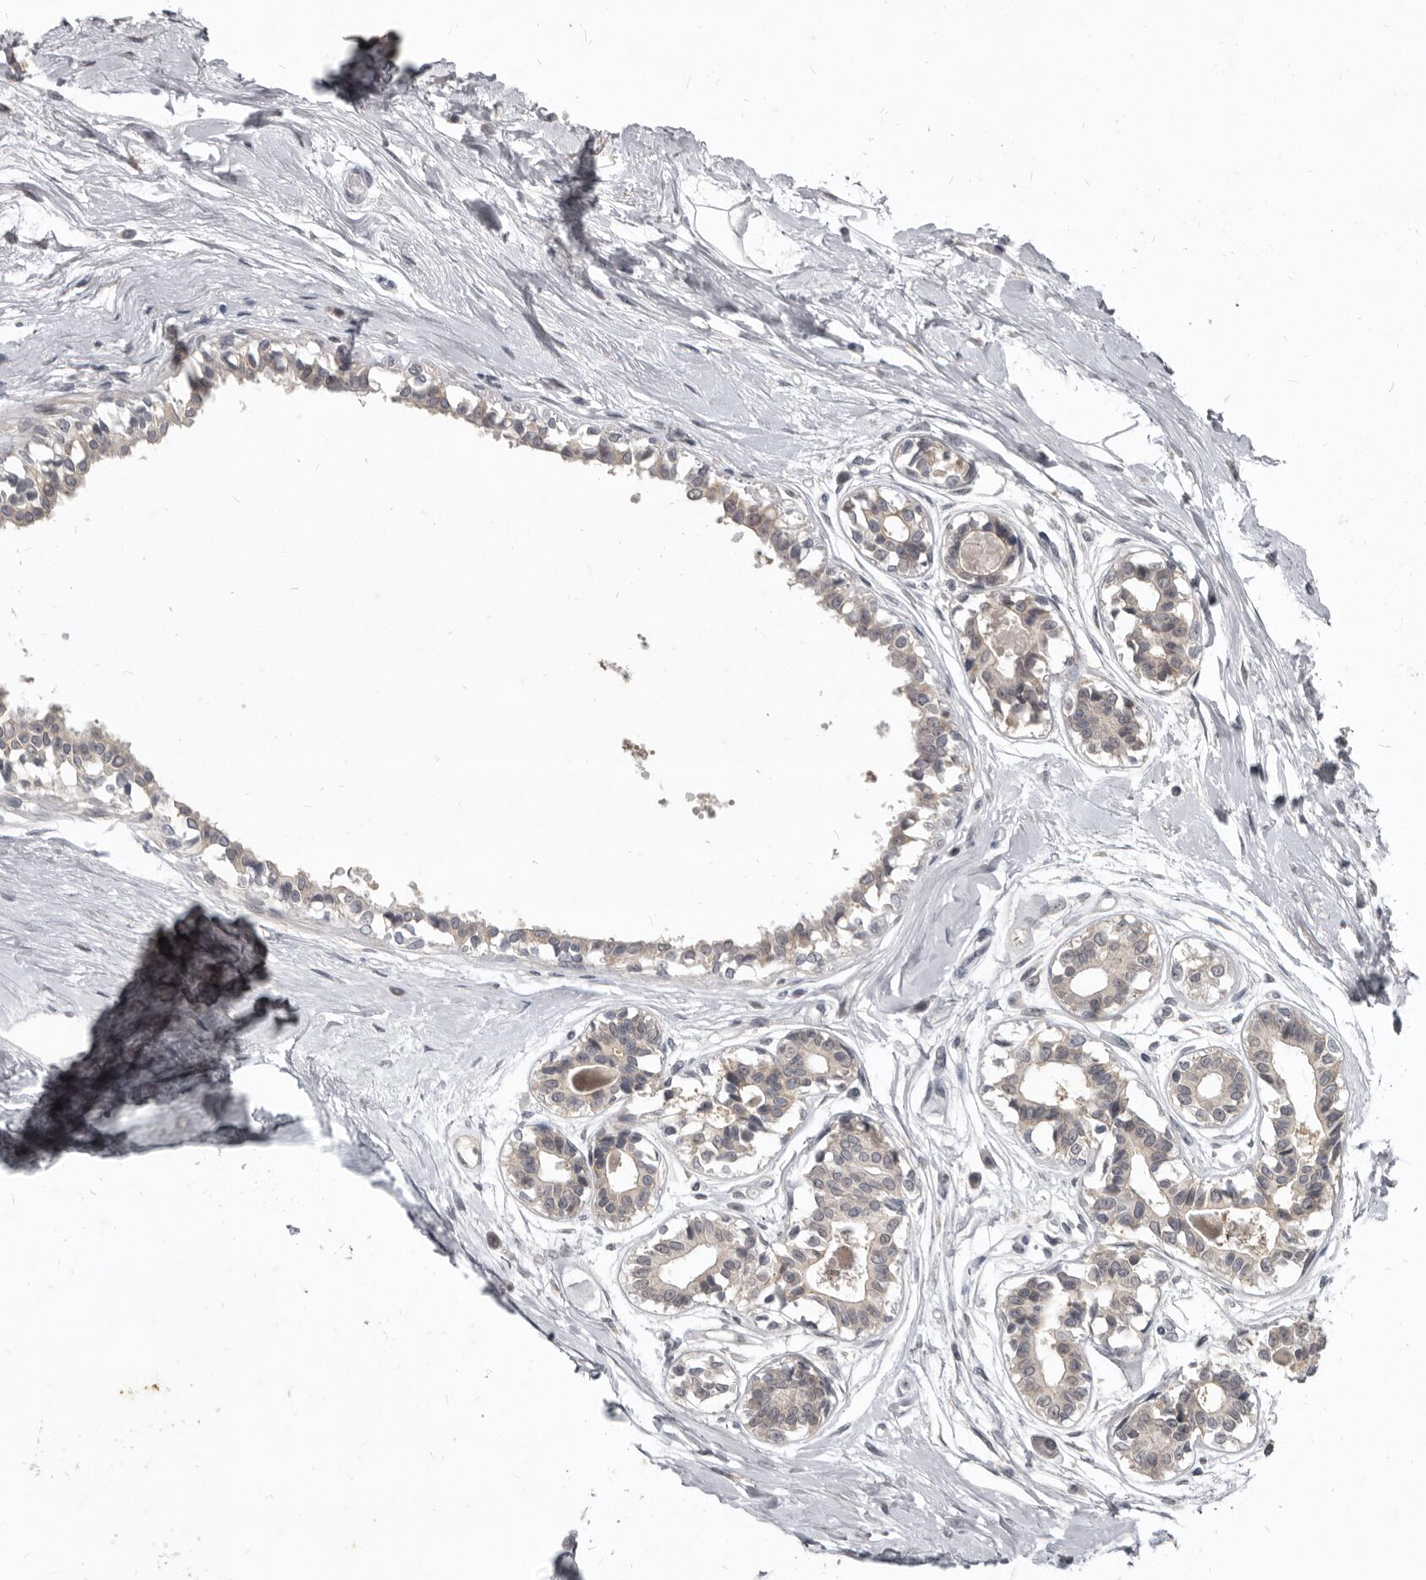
{"staining": {"intensity": "negative", "quantity": "none", "location": "none"}, "tissue": "breast", "cell_type": "Adipocytes", "image_type": "normal", "snomed": [{"axis": "morphology", "description": "Normal tissue, NOS"}, {"axis": "topography", "description": "Breast"}], "caption": "Adipocytes show no significant protein staining in normal breast. The staining is performed using DAB (3,3'-diaminobenzidine) brown chromogen with nuclei counter-stained in using hematoxylin.", "gene": "SULT1E1", "patient": {"sex": "female", "age": 45}}